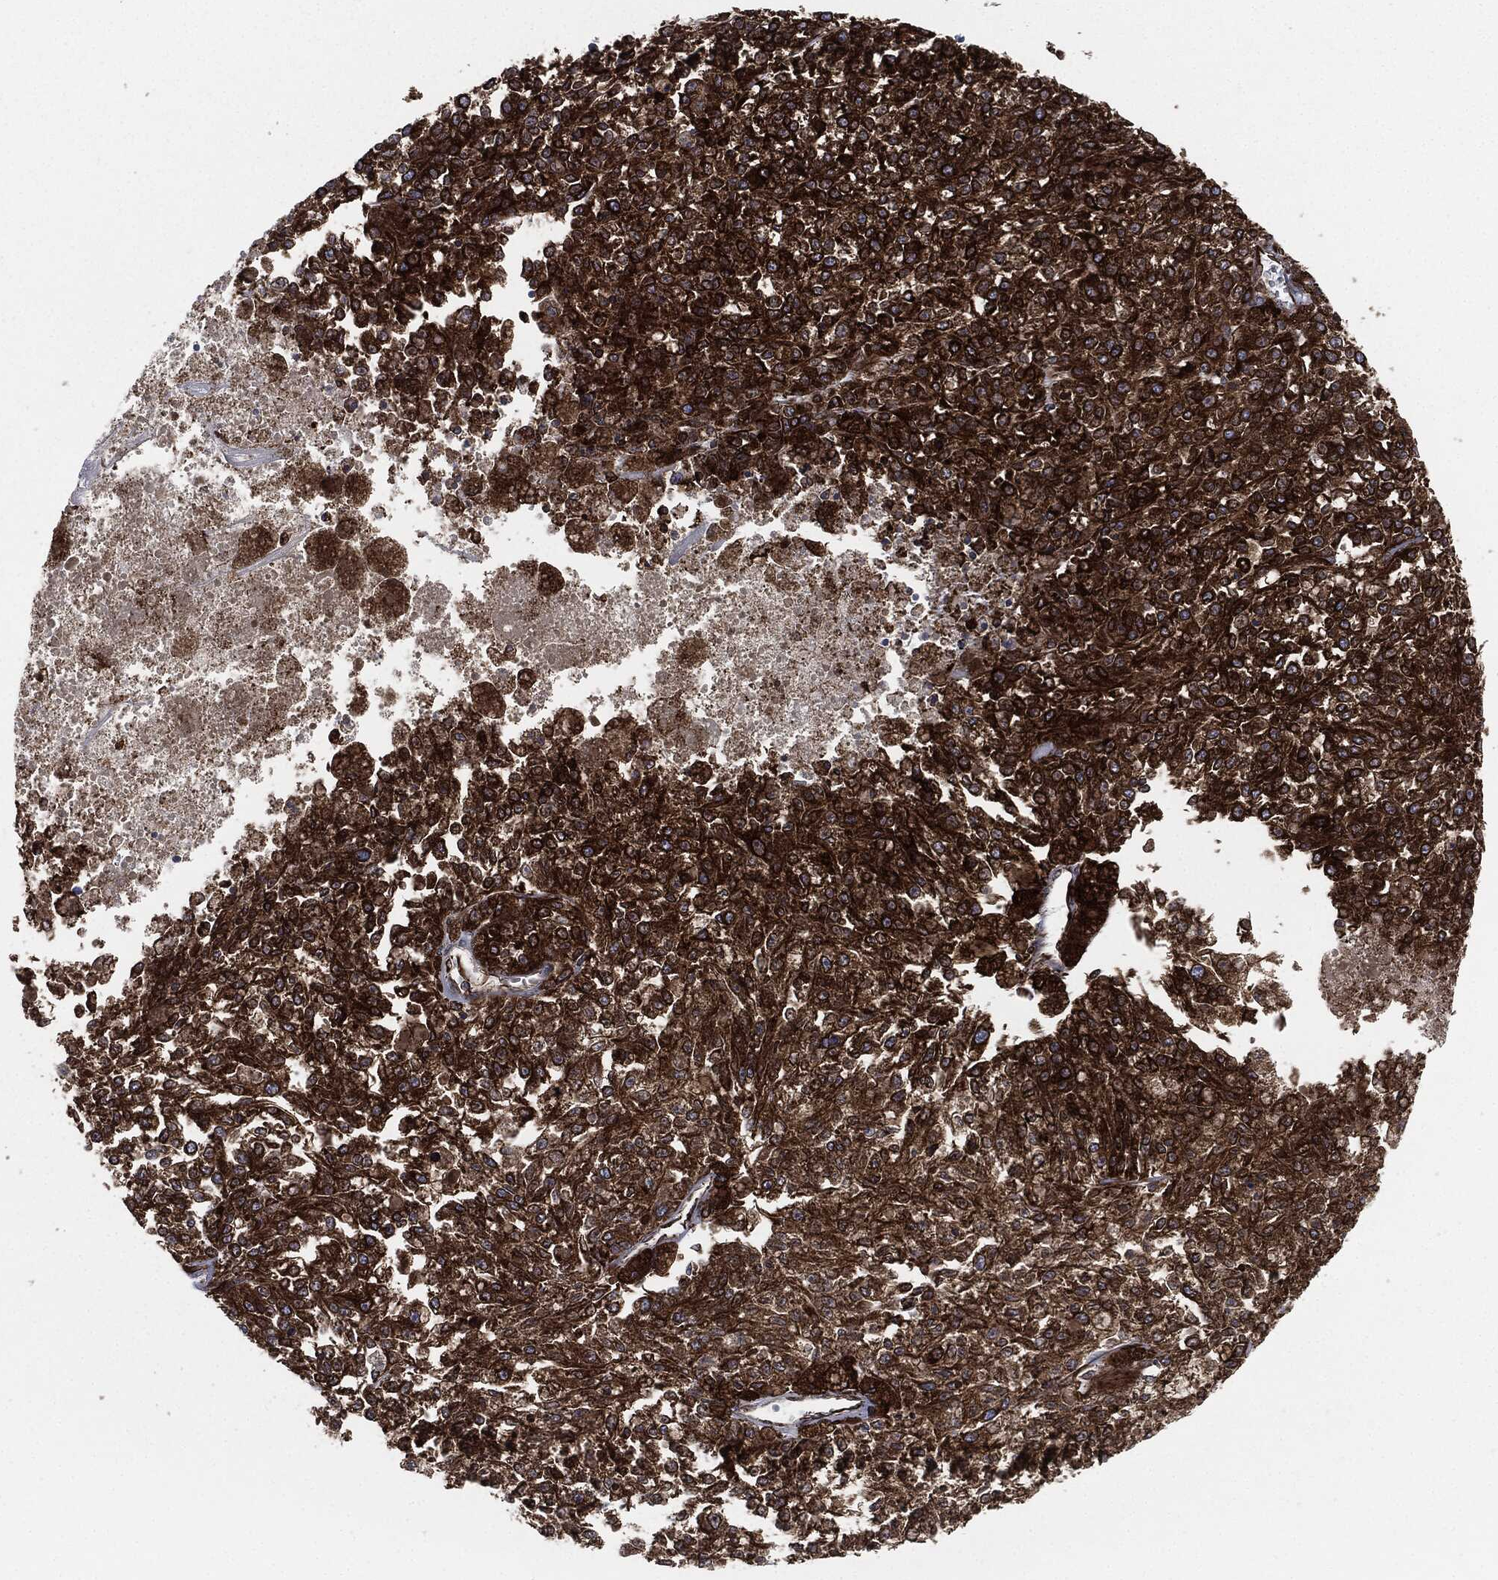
{"staining": {"intensity": "strong", "quantity": ">75%", "location": "cytoplasmic/membranous"}, "tissue": "melanoma", "cell_type": "Tumor cells", "image_type": "cancer", "snomed": [{"axis": "morphology", "description": "Malignant melanoma, Metastatic site"}, {"axis": "topography", "description": "Lymph node"}], "caption": "About >75% of tumor cells in malignant melanoma (metastatic site) display strong cytoplasmic/membranous protein positivity as visualized by brown immunohistochemical staining.", "gene": "CALR", "patient": {"sex": "female", "age": 64}}